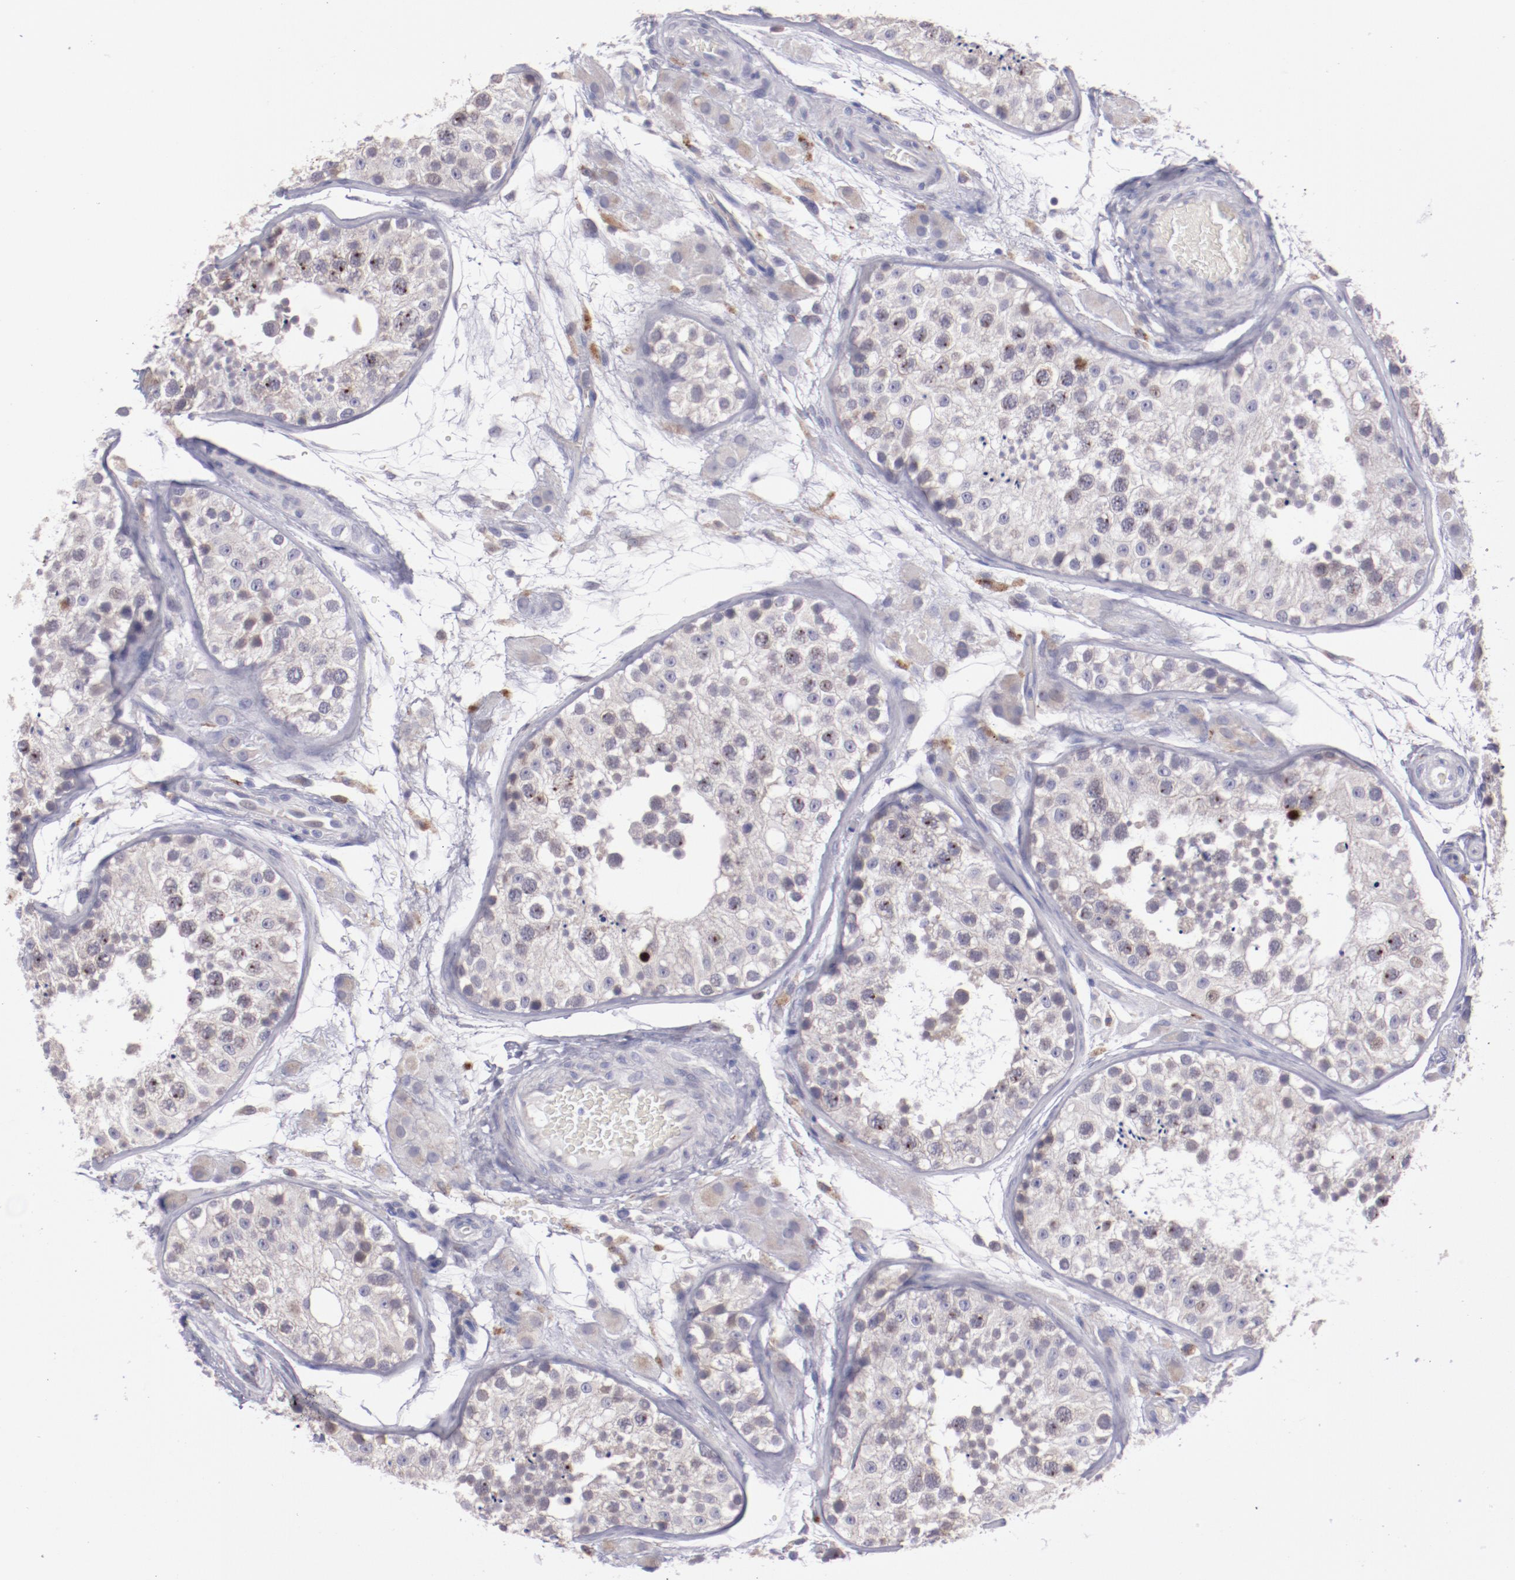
{"staining": {"intensity": "strong", "quantity": "<25%", "location": "nuclear"}, "tissue": "testis", "cell_type": "Cells in seminiferous ducts", "image_type": "normal", "snomed": [{"axis": "morphology", "description": "Normal tissue, NOS"}, {"axis": "topography", "description": "Testis"}], "caption": "An IHC image of unremarkable tissue is shown. Protein staining in brown labels strong nuclear positivity in testis within cells in seminiferous ducts.", "gene": "TRAF3", "patient": {"sex": "male", "age": 26}}